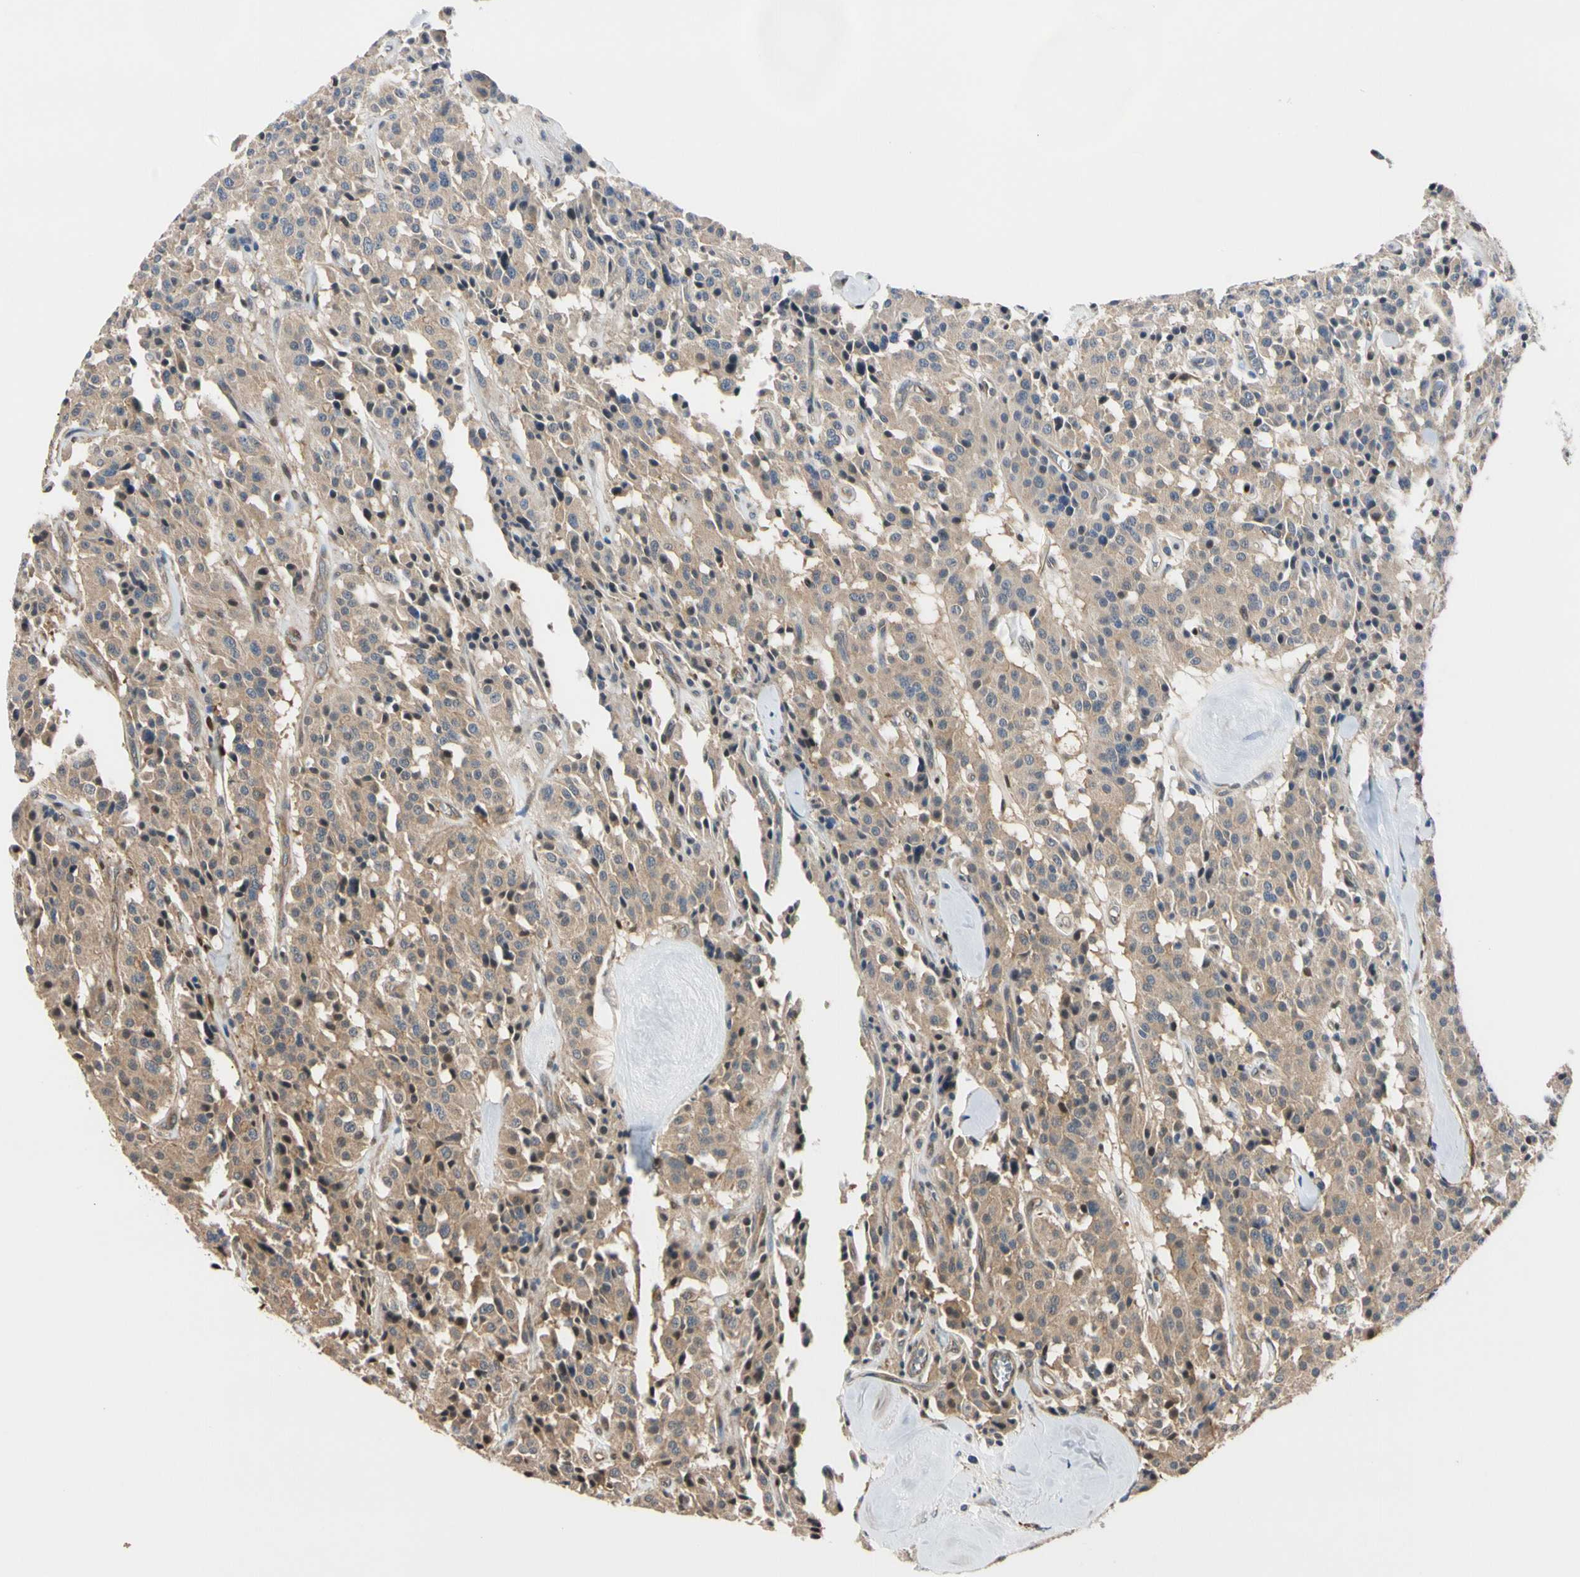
{"staining": {"intensity": "weak", "quantity": ">75%", "location": "cytoplasmic/membranous,nuclear"}, "tissue": "carcinoid", "cell_type": "Tumor cells", "image_type": "cancer", "snomed": [{"axis": "morphology", "description": "Carcinoid, malignant, NOS"}, {"axis": "topography", "description": "Lung"}], "caption": "A micrograph of human carcinoid (malignant) stained for a protein exhibits weak cytoplasmic/membranous and nuclear brown staining in tumor cells.", "gene": "RASGRF1", "patient": {"sex": "male", "age": 30}}